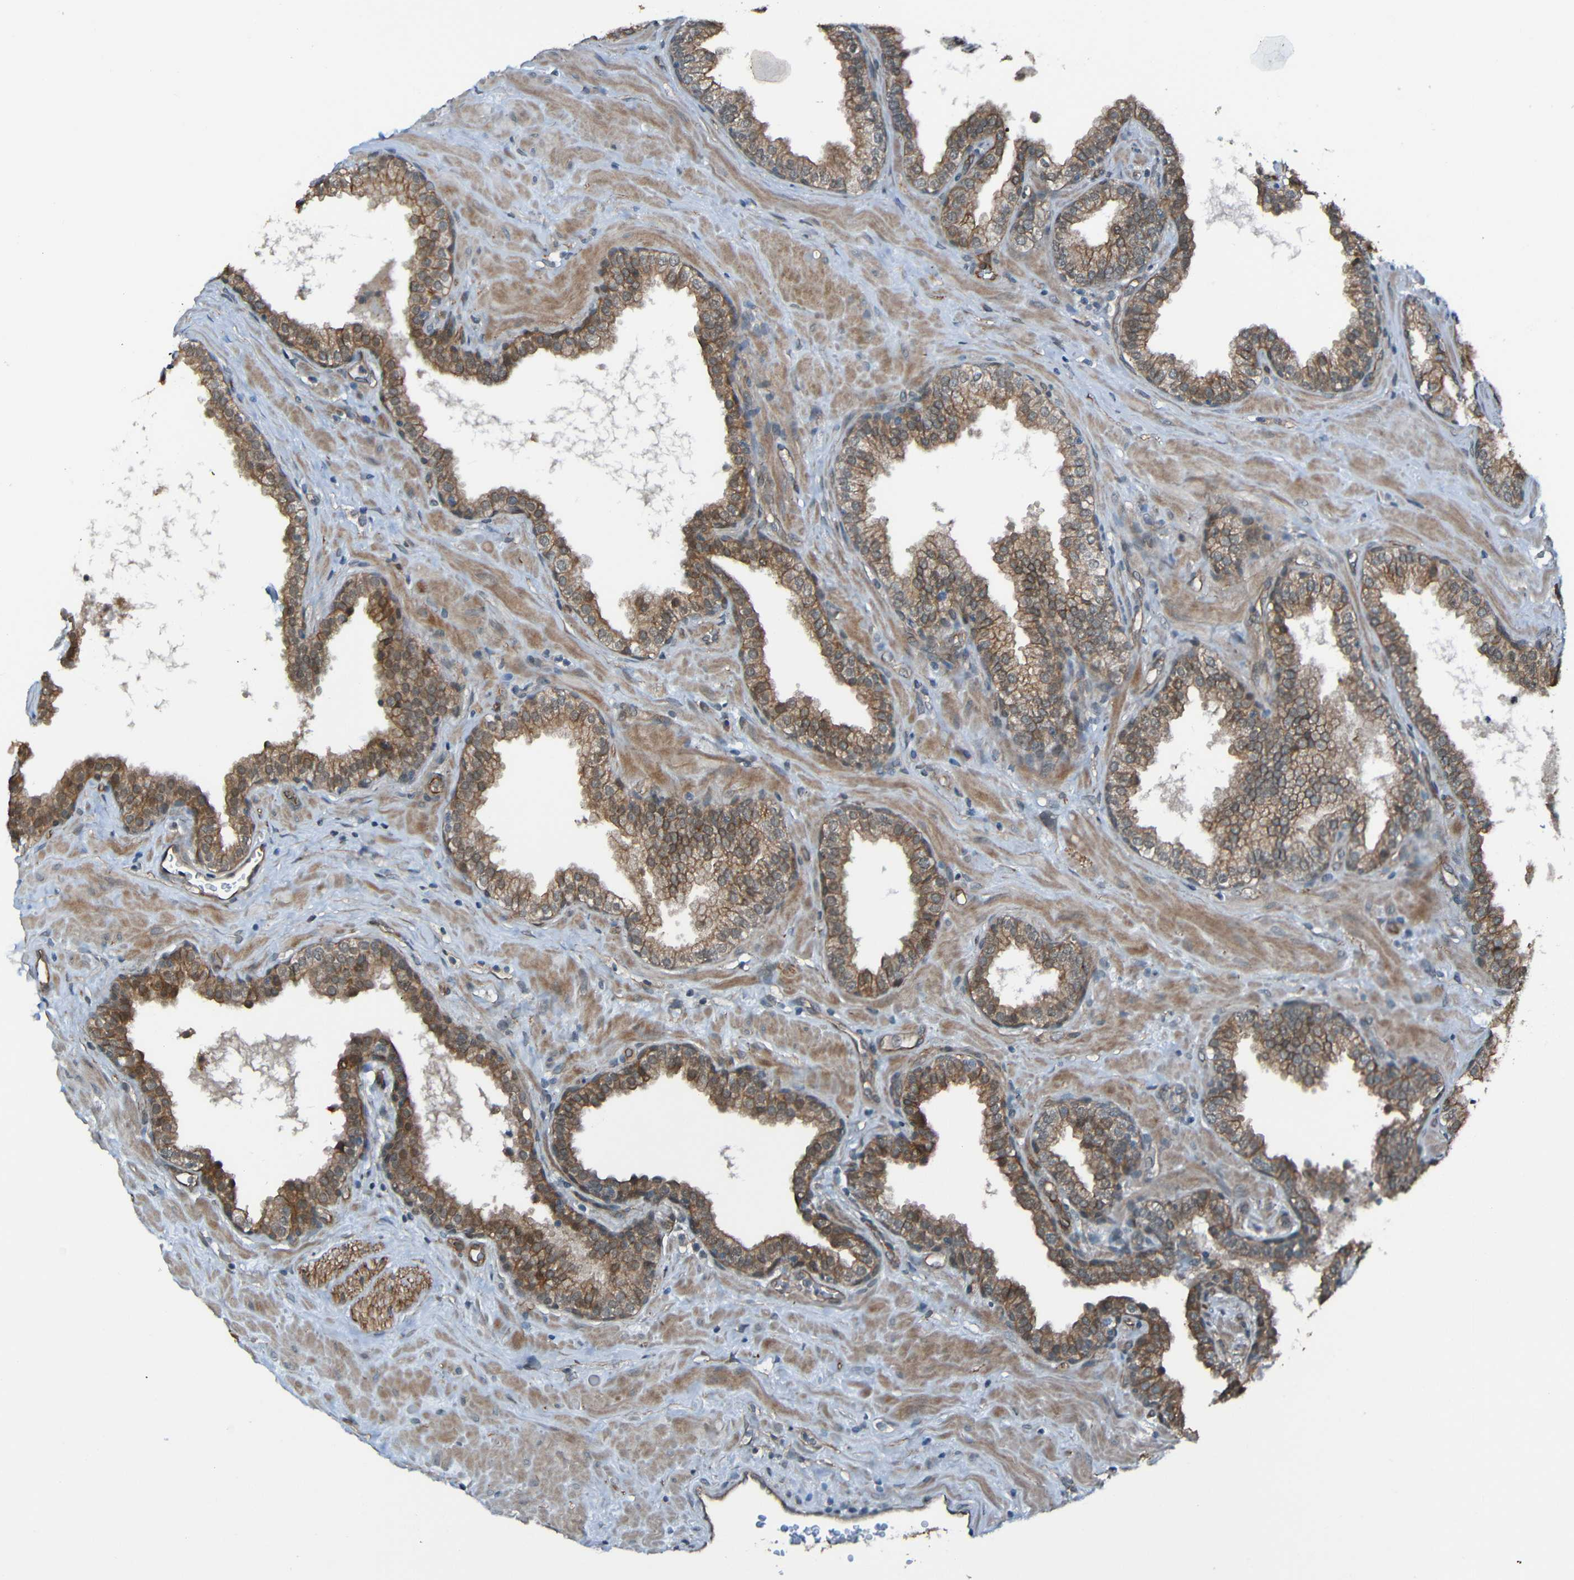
{"staining": {"intensity": "moderate", "quantity": "25%-75%", "location": "cytoplasmic/membranous"}, "tissue": "prostate", "cell_type": "Glandular cells", "image_type": "normal", "snomed": [{"axis": "morphology", "description": "Normal tissue, NOS"}, {"axis": "topography", "description": "Prostate"}], "caption": "A medium amount of moderate cytoplasmic/membranous expression is identified in about 25%-75% of glandular cells in benign prostate.", "gene": "LGR5", "patient": {"sex": "male", "age": 51}}